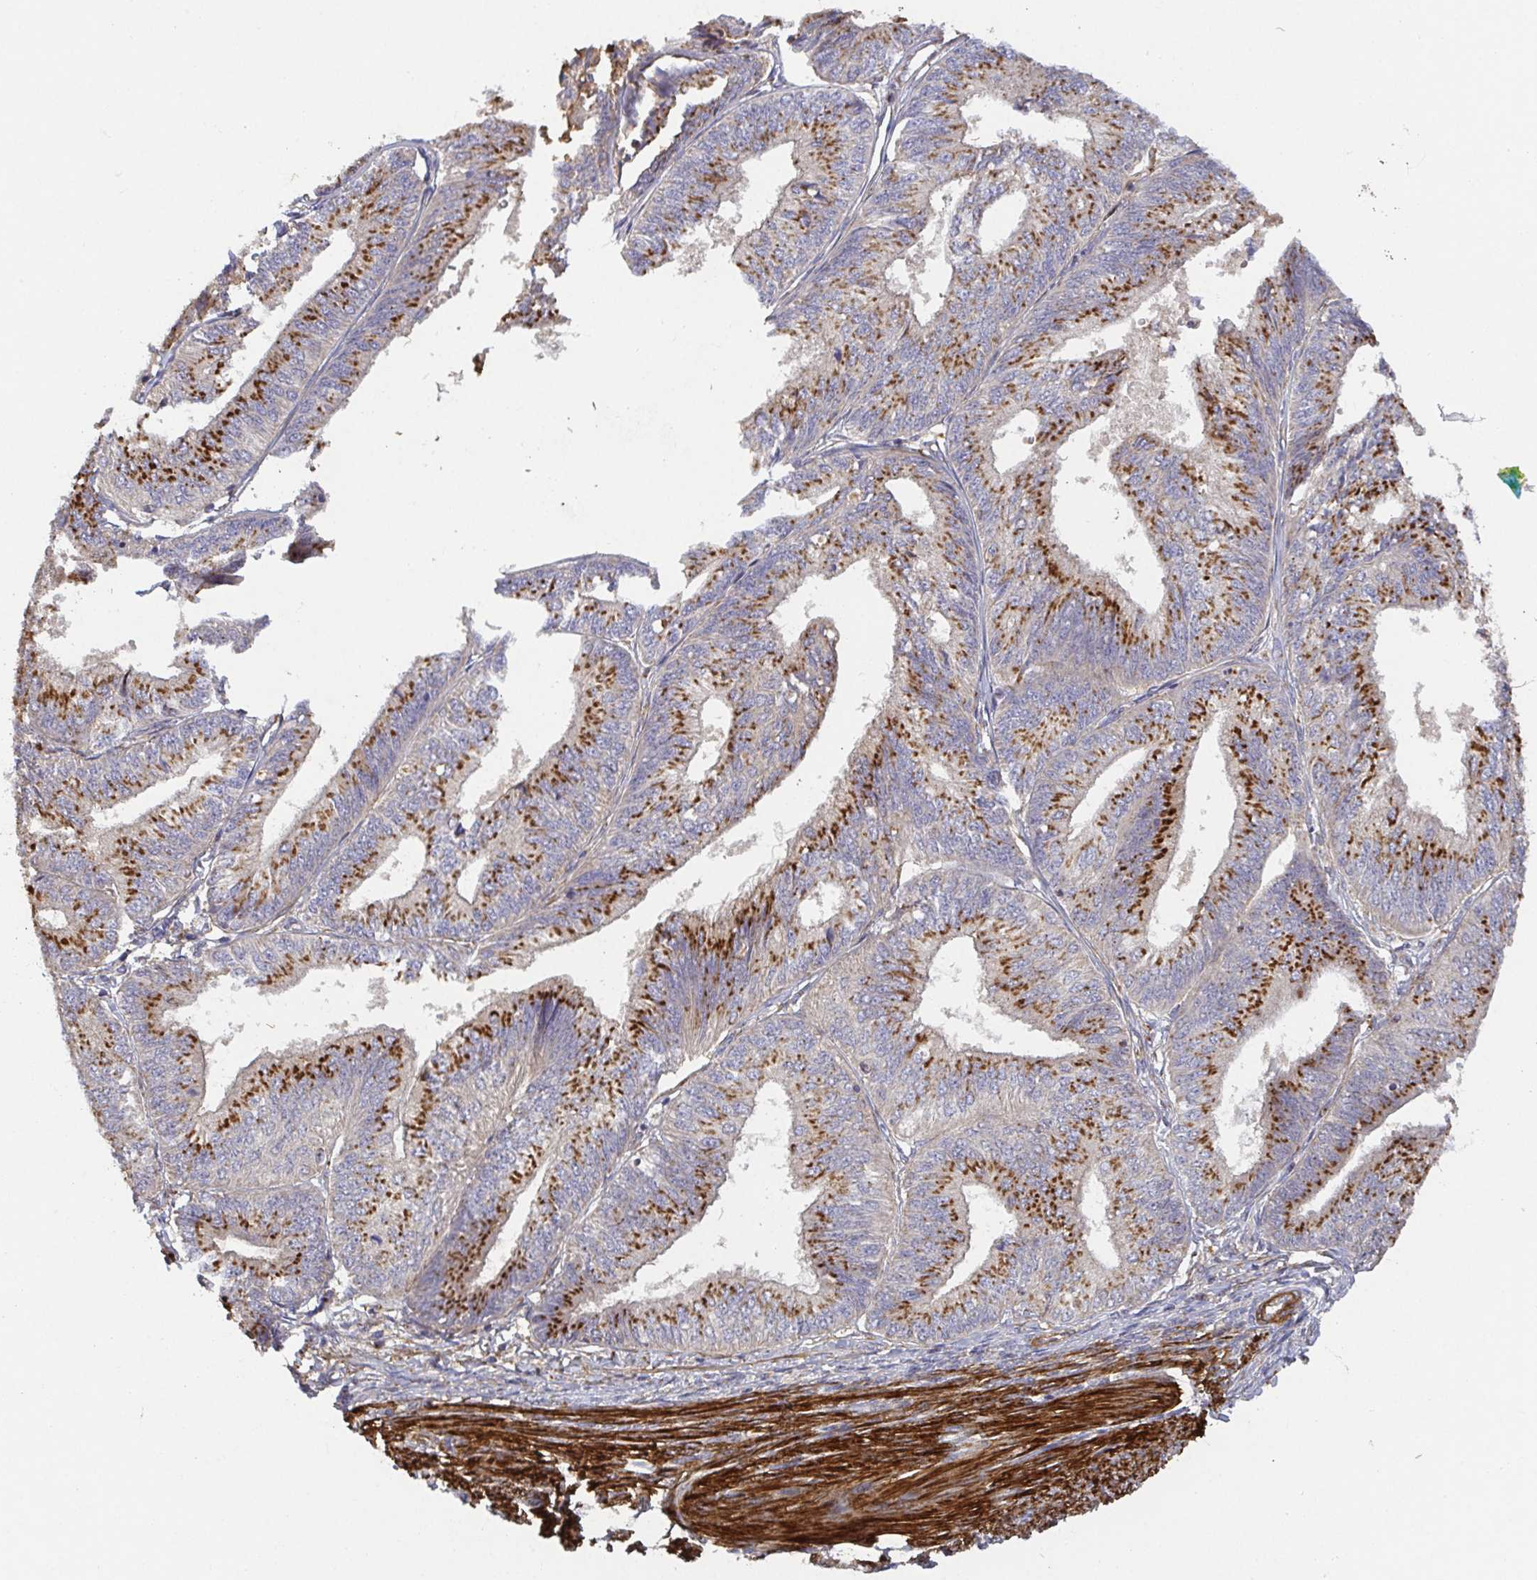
{"staining": {"intensity": "strong", "quantity": ">75%", "location": "cytoplasmic/membranous"}, "tissue": "endometrial cancer", "cell_type": "Tumor cells", "image_type": "cancer", "snomed": [{"axis": "morphology", "description": "Adenocarcinoma, NOS"}, {"axis": "topography", "description": "Endometrium"}], "caption": "Immunohistochemistry (IHC) staining of adenocarcinoma (endometrial), which demonstrates high levels of strong cytoplasmic/membranous positivity in approximately >75% of tumor cells indicating strong cytoplasmic/membranous protein expression. The staining was performed using DAB (3,3'-diaminobenzidine) (brown) for protein detection and nuclei were counterstained in hematoxylin (blue).", "gene": "TM9SF4", "patient": {"sex": "female", "age": 58}}